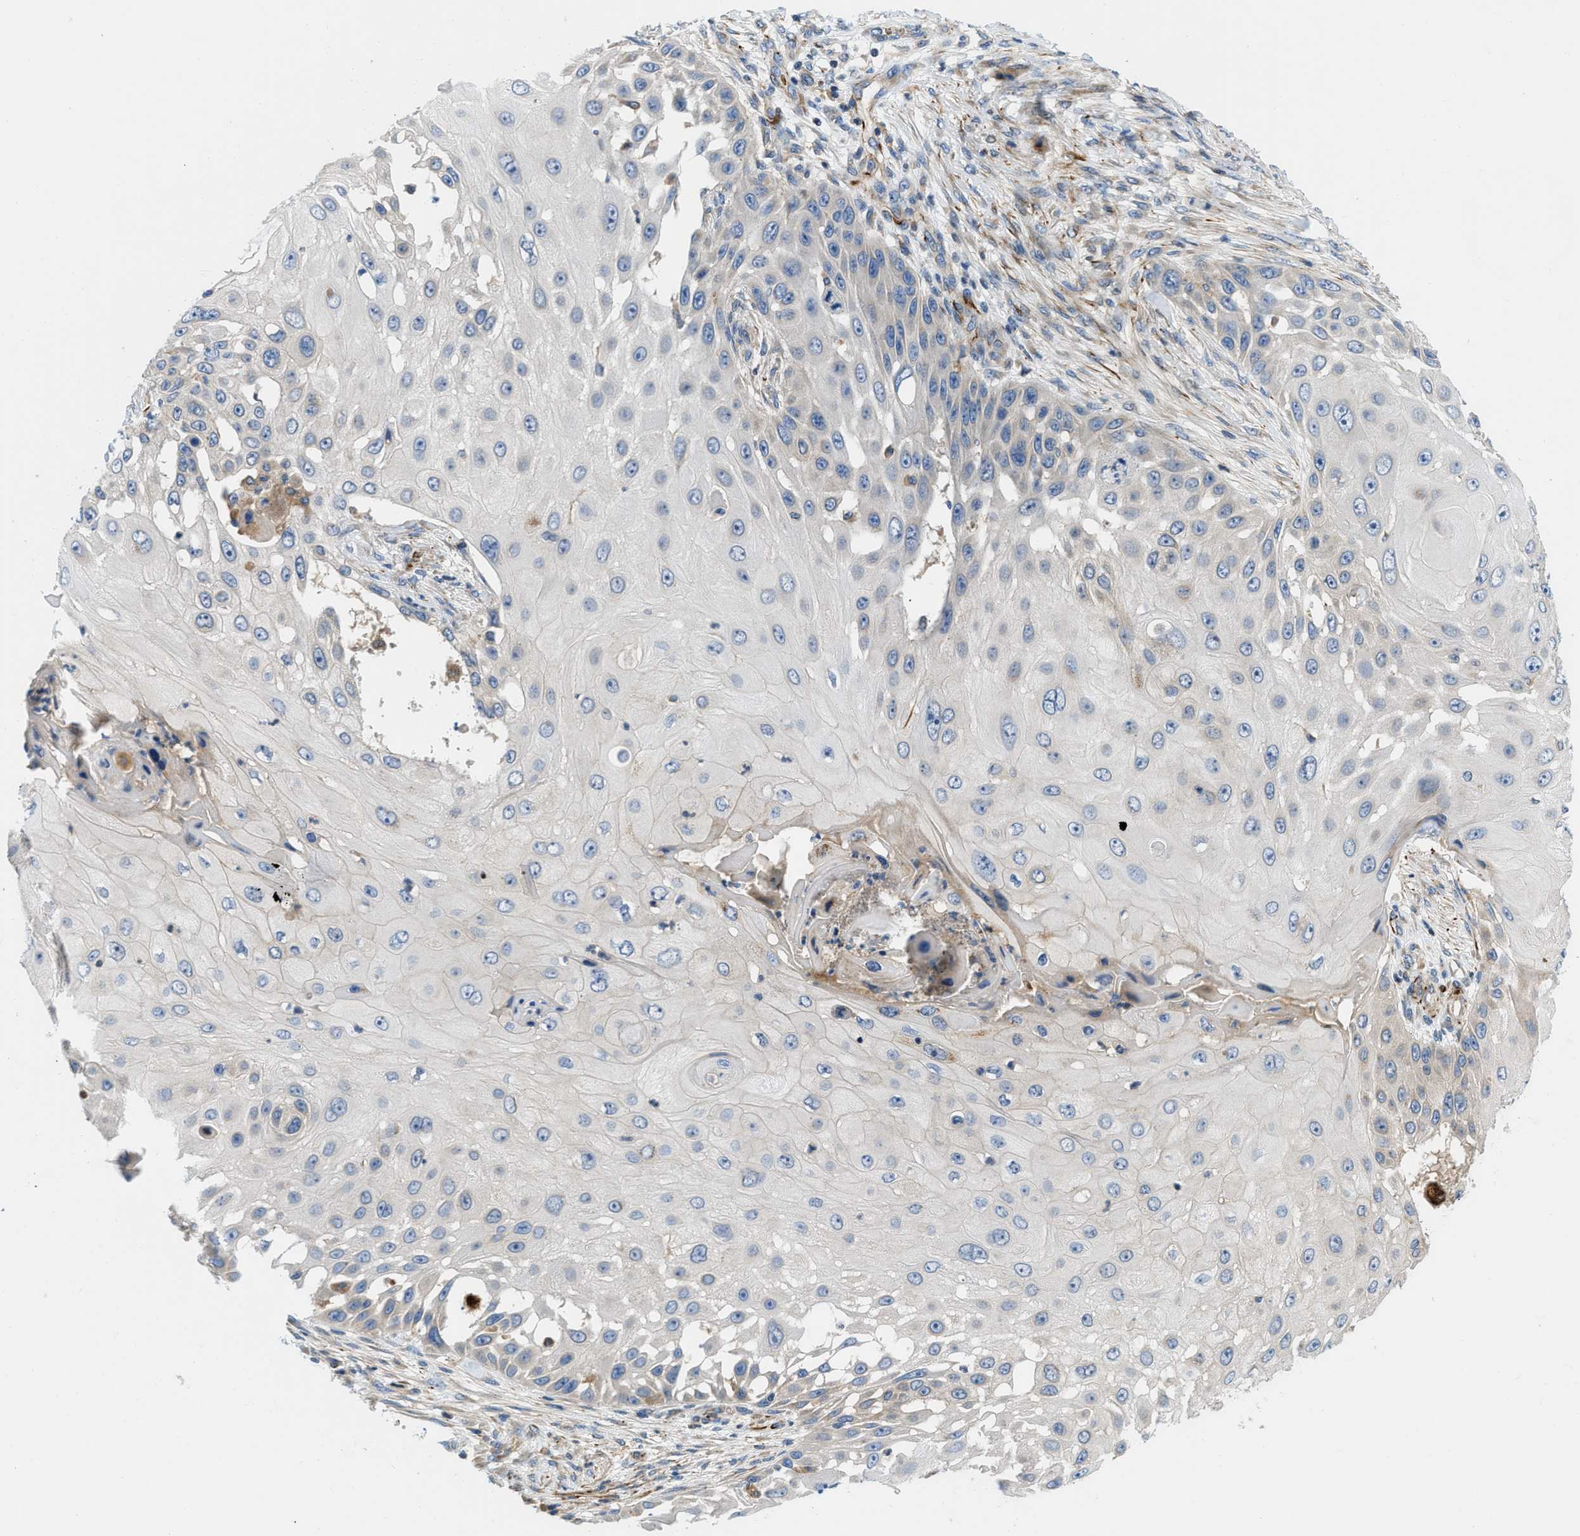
{"staining": {"intensity": "negative", "quantity": "none", "location": "none"}, "tissue": "skin cancer", "cell_type": "Tumor cells", "image_type": "cancer", "snomed": [{"axis": "morphology", "description": "Squamous cell carcinoma, NOS"}, {"axis": "topography", "description": "Skin"}], "caption": "Tumor cells are negative for brown protein staining in skin cancer.", "gene": "ZNF831", "patient": {"sex": "female", "age": 44}}